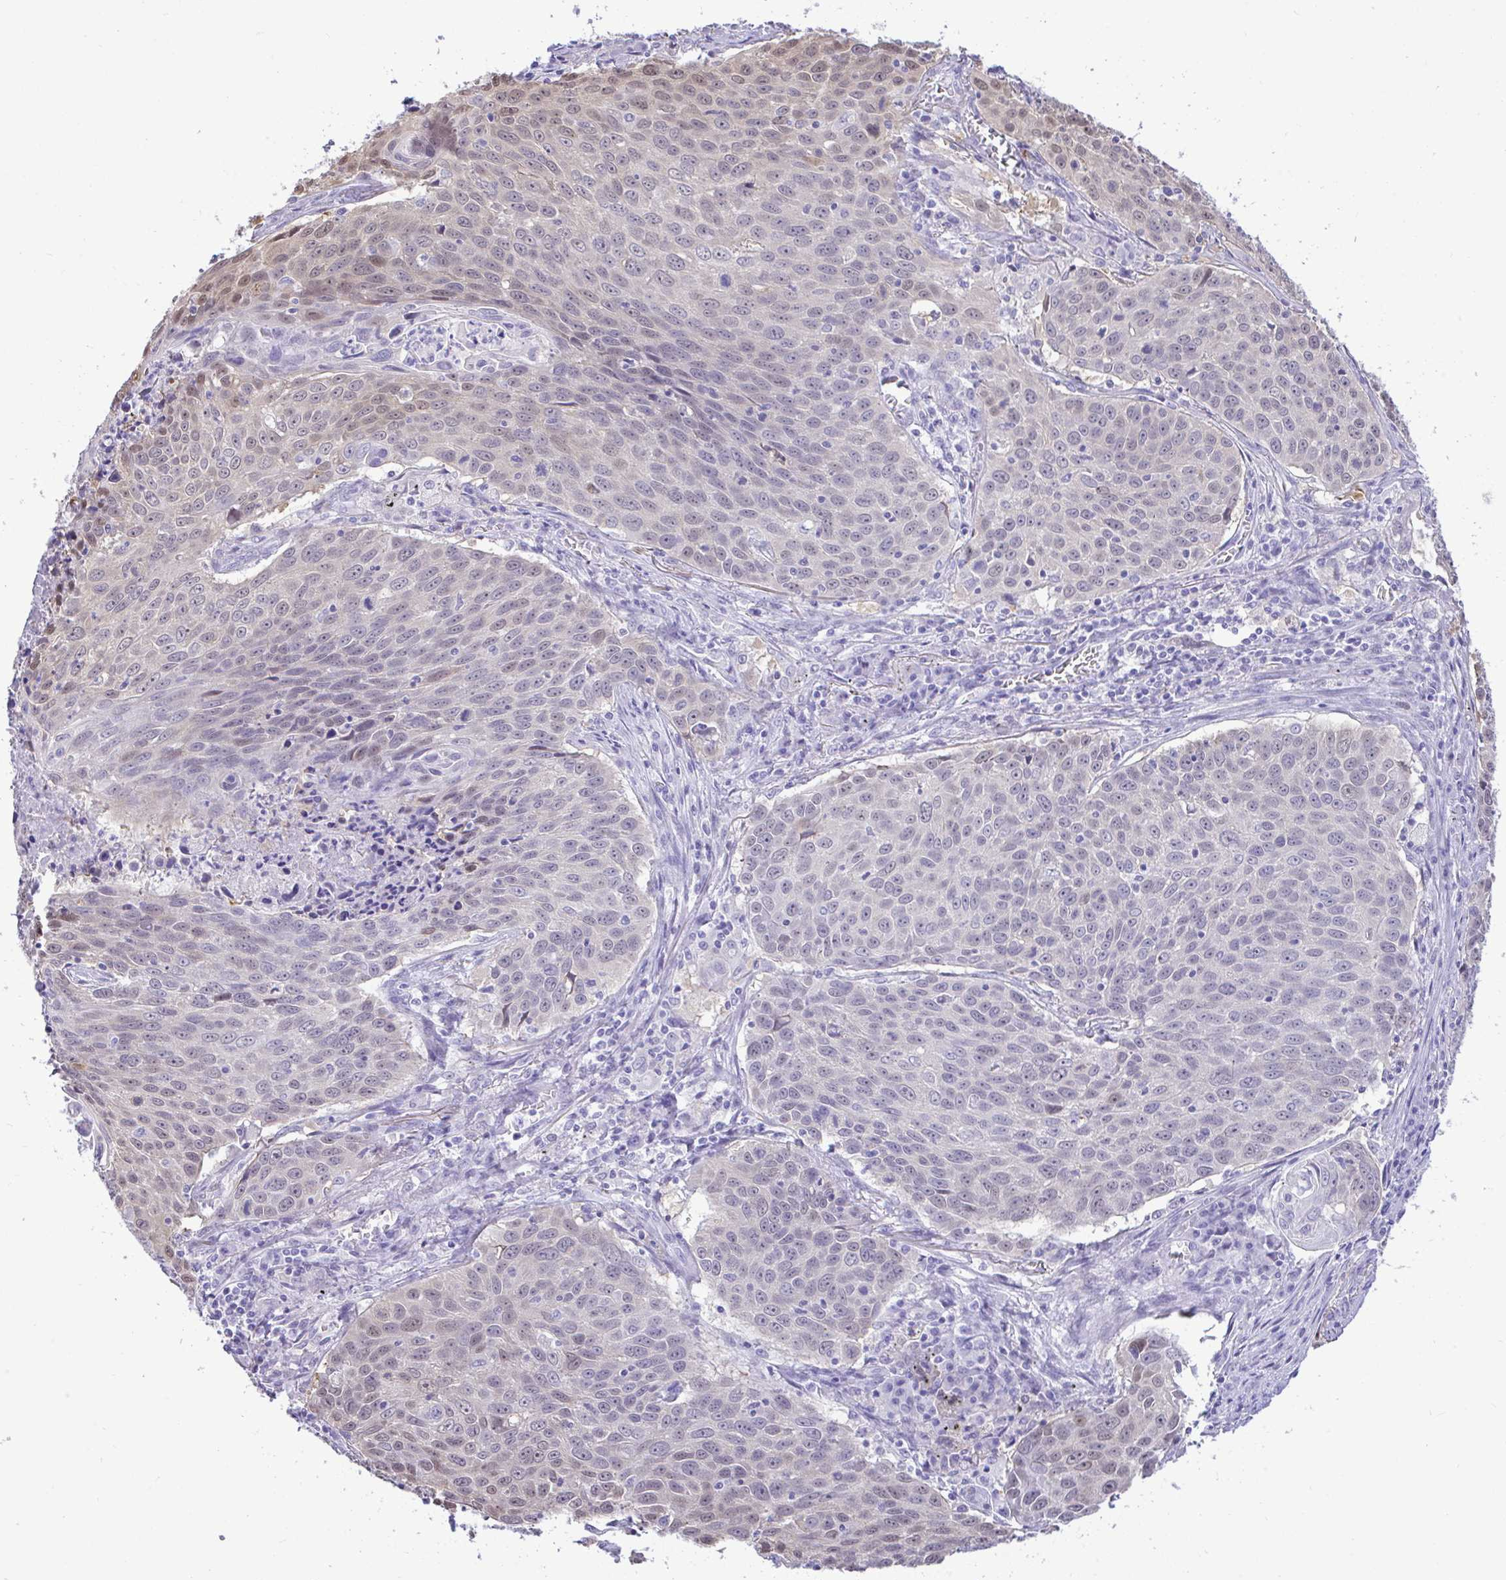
{"staining": {"intensity": "weak", "quantity": "<25%", "location": "nuclear"}, "tissue": "lung cancer", "cell_type": "Tumor cells", "image_type": "cancer", "snomed": [{"axis": "morphology", "description": "Squamous cell carcinoma, NOS"}, {"axis": "topography", "description": "Lung"}], "caption": "Squamous cell carcinoma (lung) was stained to show a protein in brown. There is no significant positivity in tumor cells.", "gene": "ZNF485", "patient": {"sex": "male", "age": 78}}